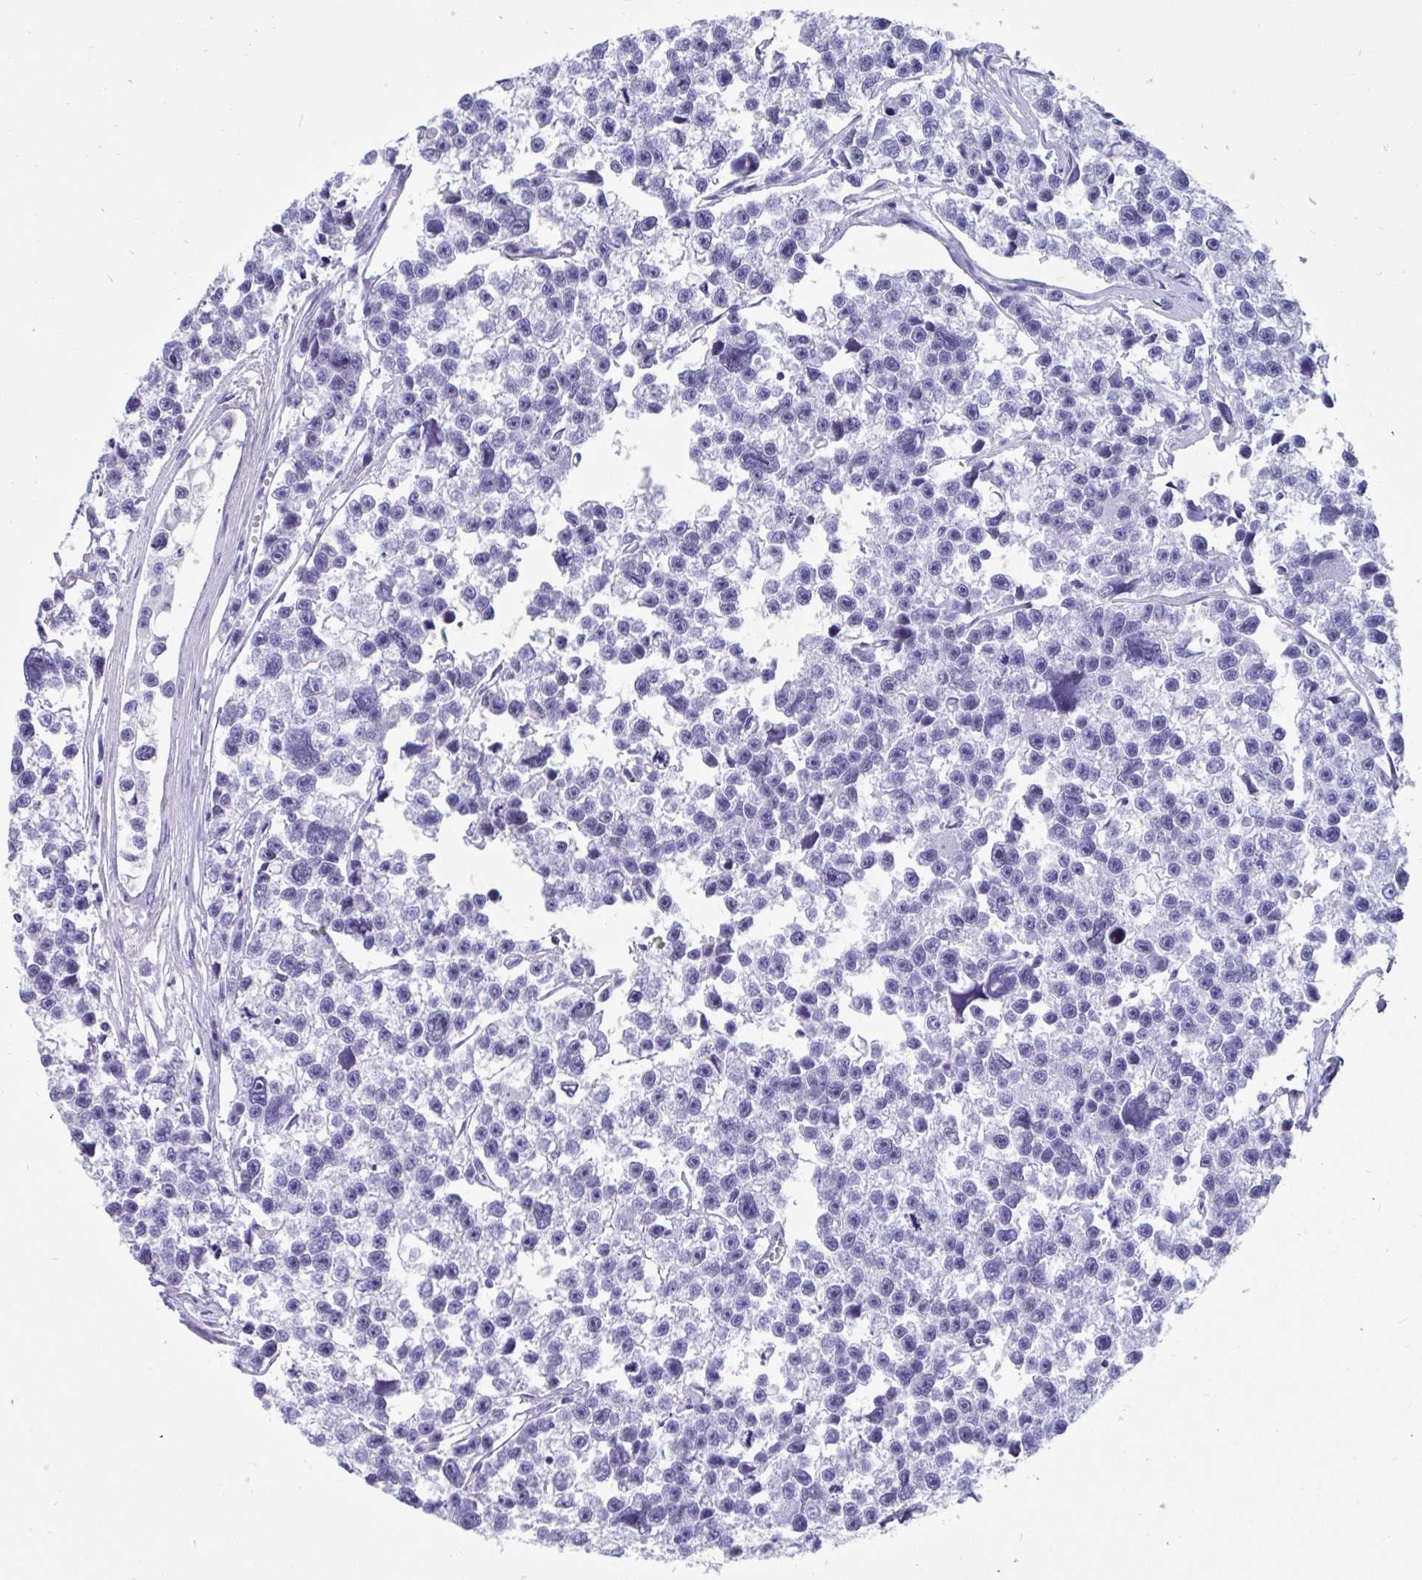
{"staining": {"intensity": "negative", "quantity": "none", "location": "none"}, "tissue": "testis cancer", "cell_type": "Tumor cells", "image_type": "cancer", "snomed": [{"axis": "morphology", "description": "Seminoma, NOS"}, {"axis": "topography", "description": "Testis"}], "caption": "A micrograph of testis cancer stained for a protein displays no brown staining in tumor cells.", "gene": "GKN2", "patient": {"sex": "male", "age": 26}}